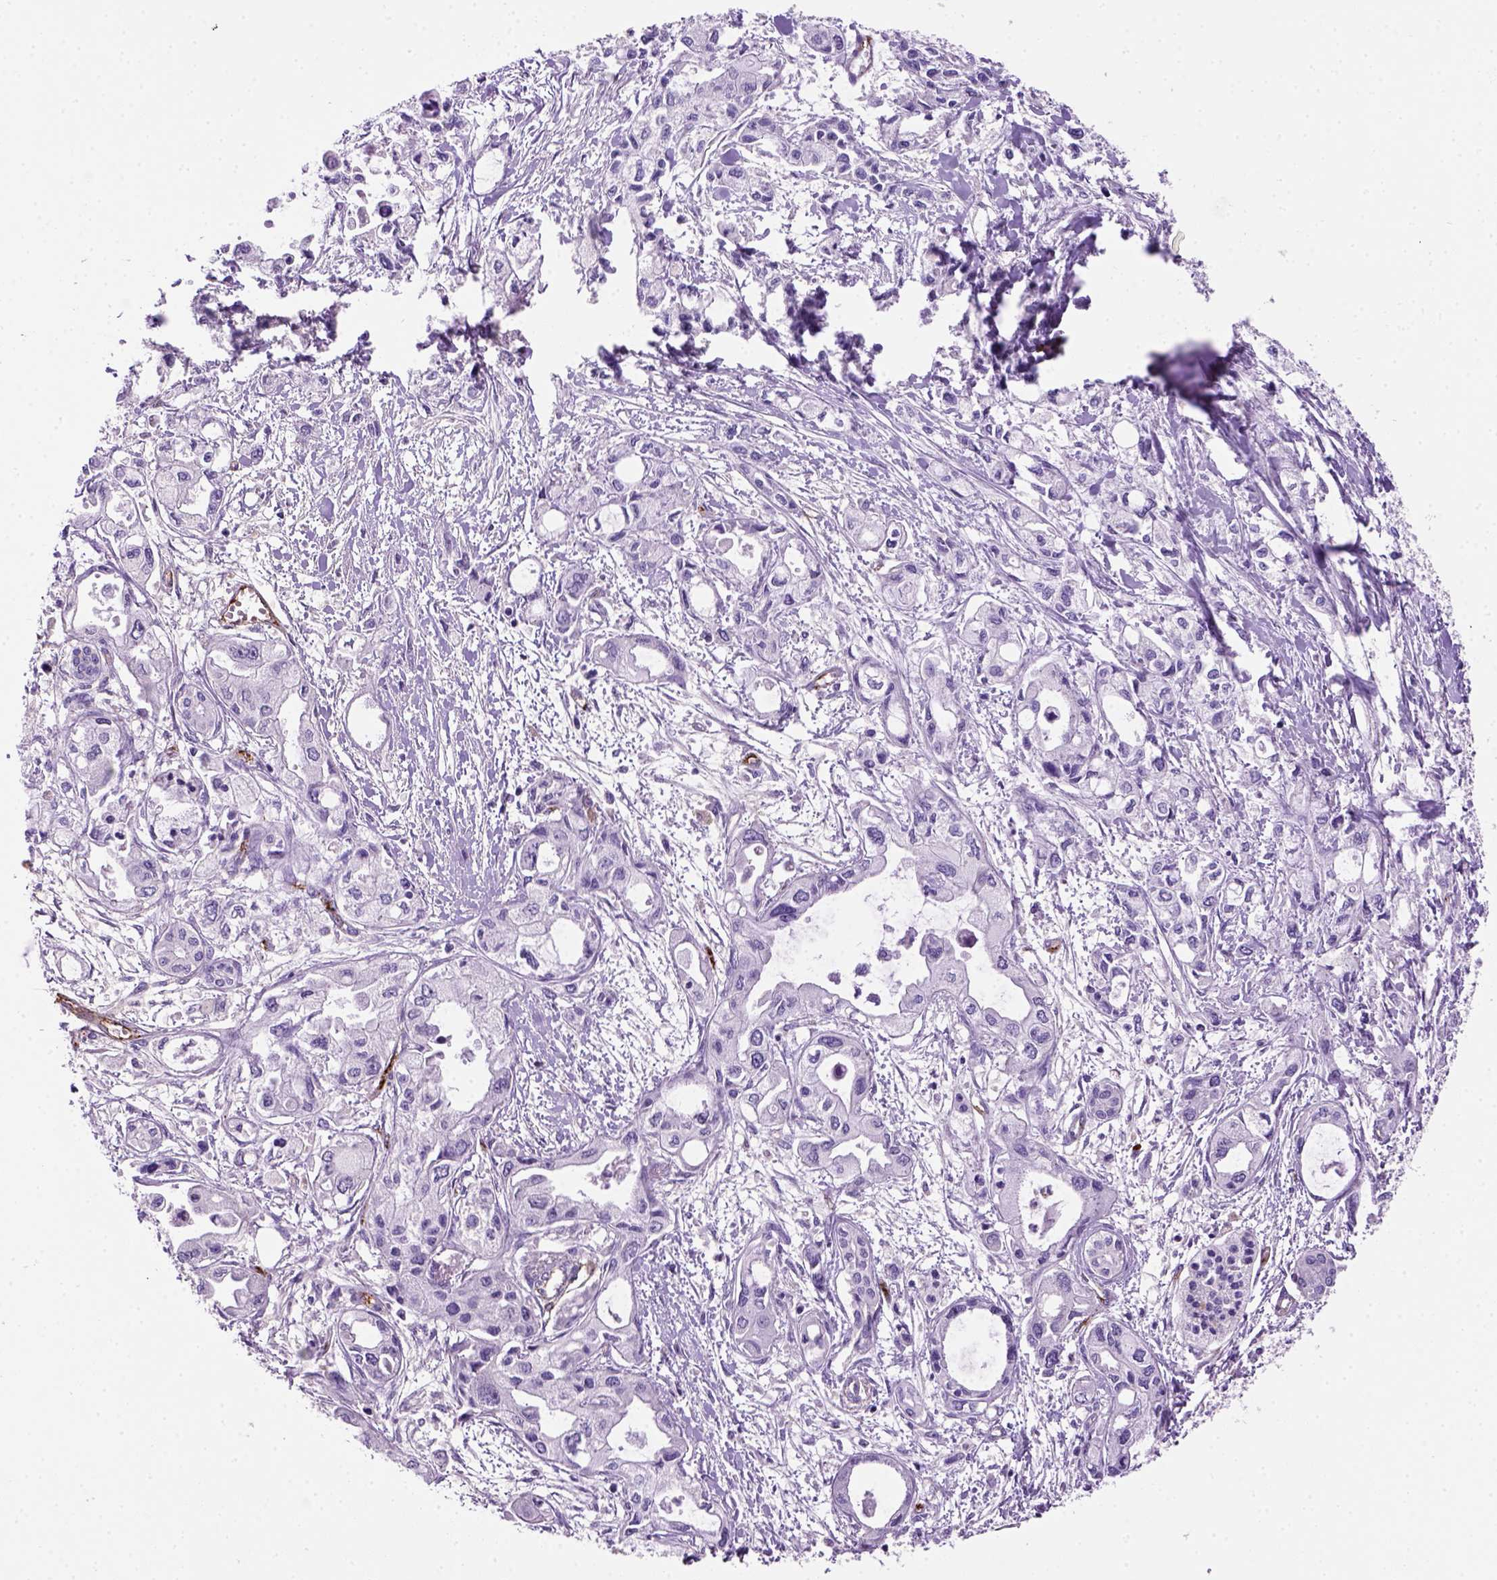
{"staining": {"intensity": "negative", "quantity": "none", "location": "none"}, "tissue": "pancreatic cancer", "cell_type": "Tumor cells", "image_type": "cancer", "snomed": [{"axis": "morphology", "description": "Adenocarcinoma, NOS"}, {"axis": "topography", "description": "Pancreas"}], "caption": "The photomicrograph exhibits no significant positivity in tumor cells of pancreatic cancer.", "gene": "VWF", "patient": {"sex": "female", "age": 61}}